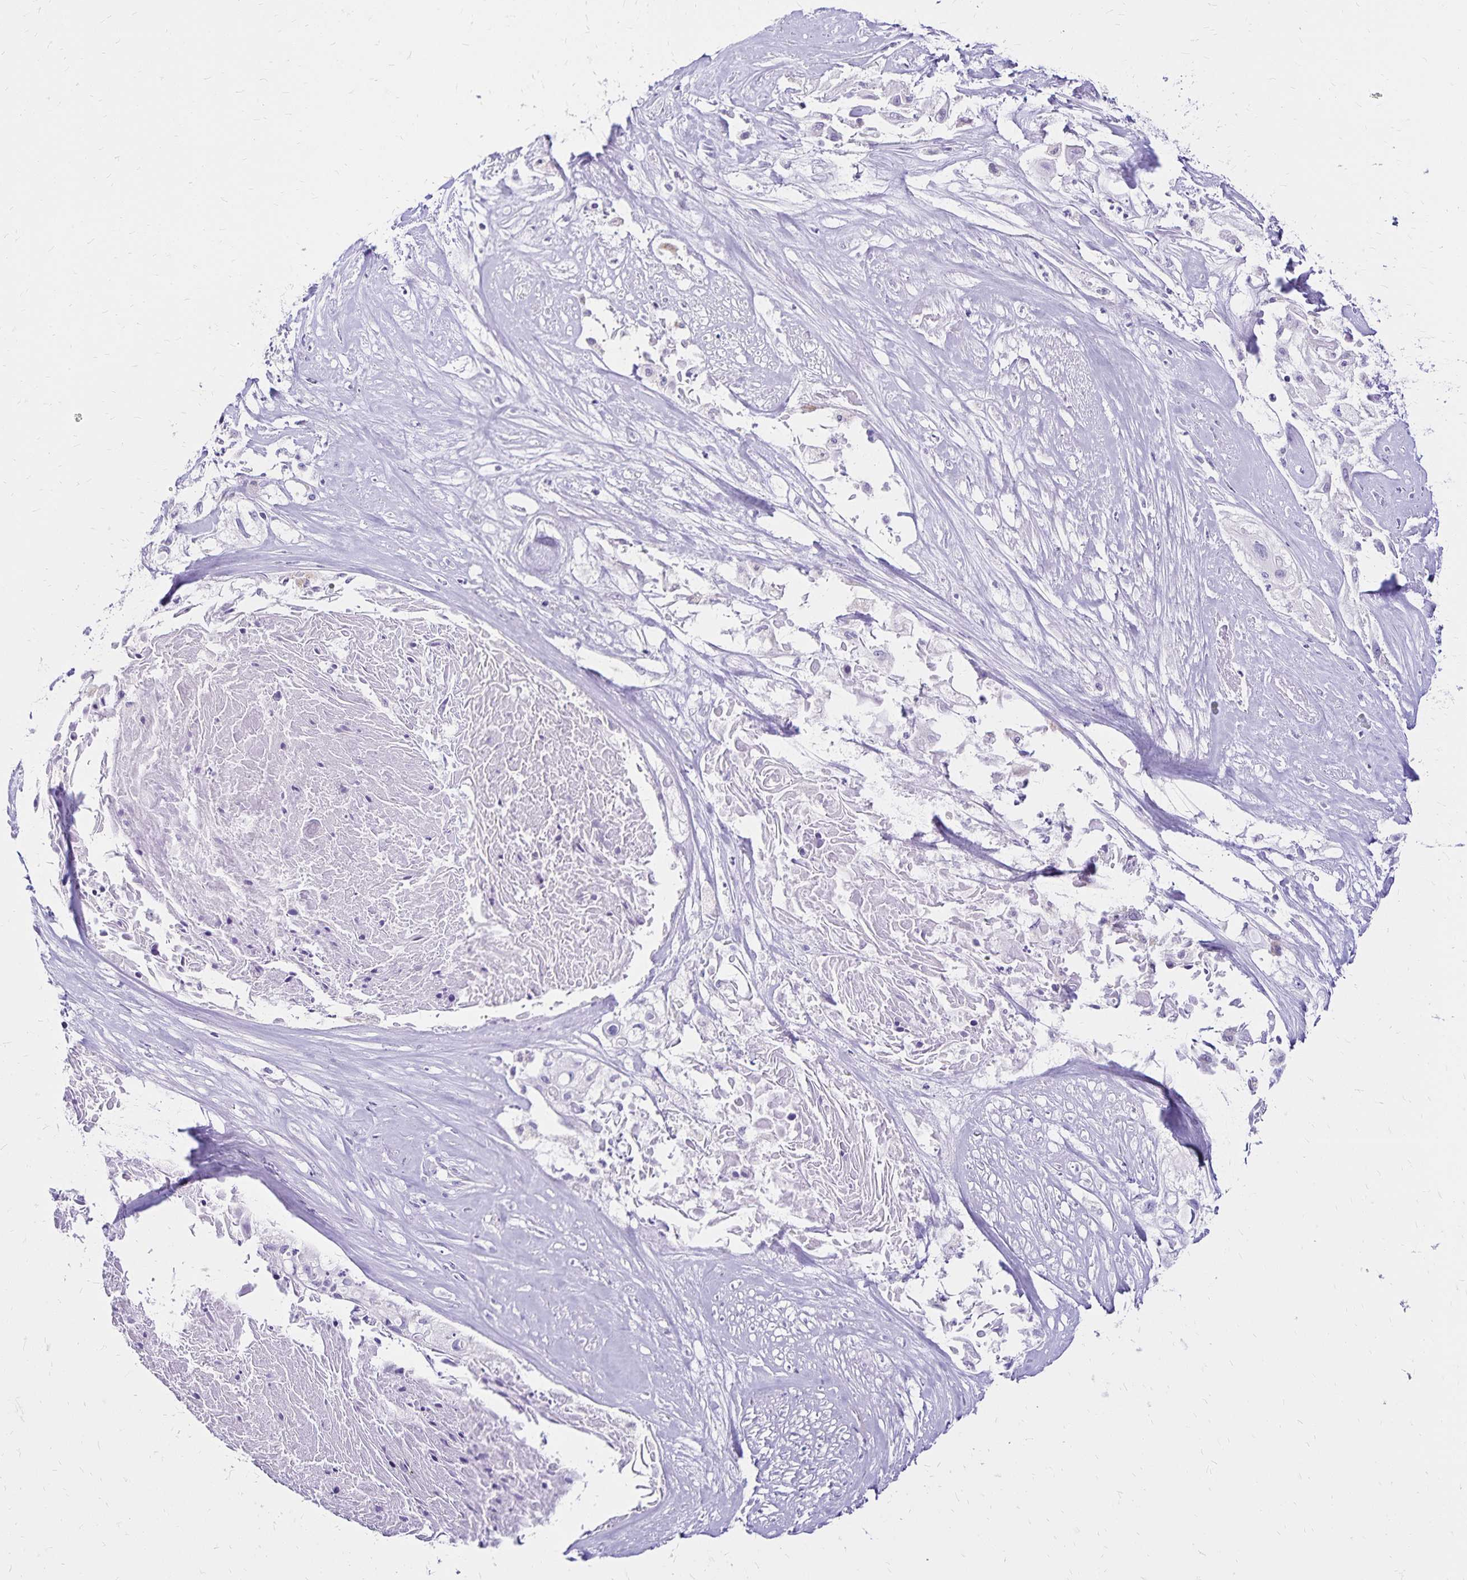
{"staining": {"intensity": "negative", "quantity": "none", "location": "none"}, "tissue": "cervical cancer", "cell_type": "Tumor cells", "image_type": "cancer", "snomed": [{"axis": "morphology", "description": "Squamous cell carcinoma, NOS"}, {"axis": "topography", "description": "Cervix"}], "caption": "Cervical squamous cell carcinoma was stained to show a protein in brown. There is no significant positivity in tumor cells. (Stains: DAB (3,3'-diaminobenzidine) immunohistochemistry (IHC) with hematoxylin counter stain, Microscopy: brightfield microscopy at high magnification).", "gene": "LIN28B", "patient": {"sex": "female", "age": 49}}